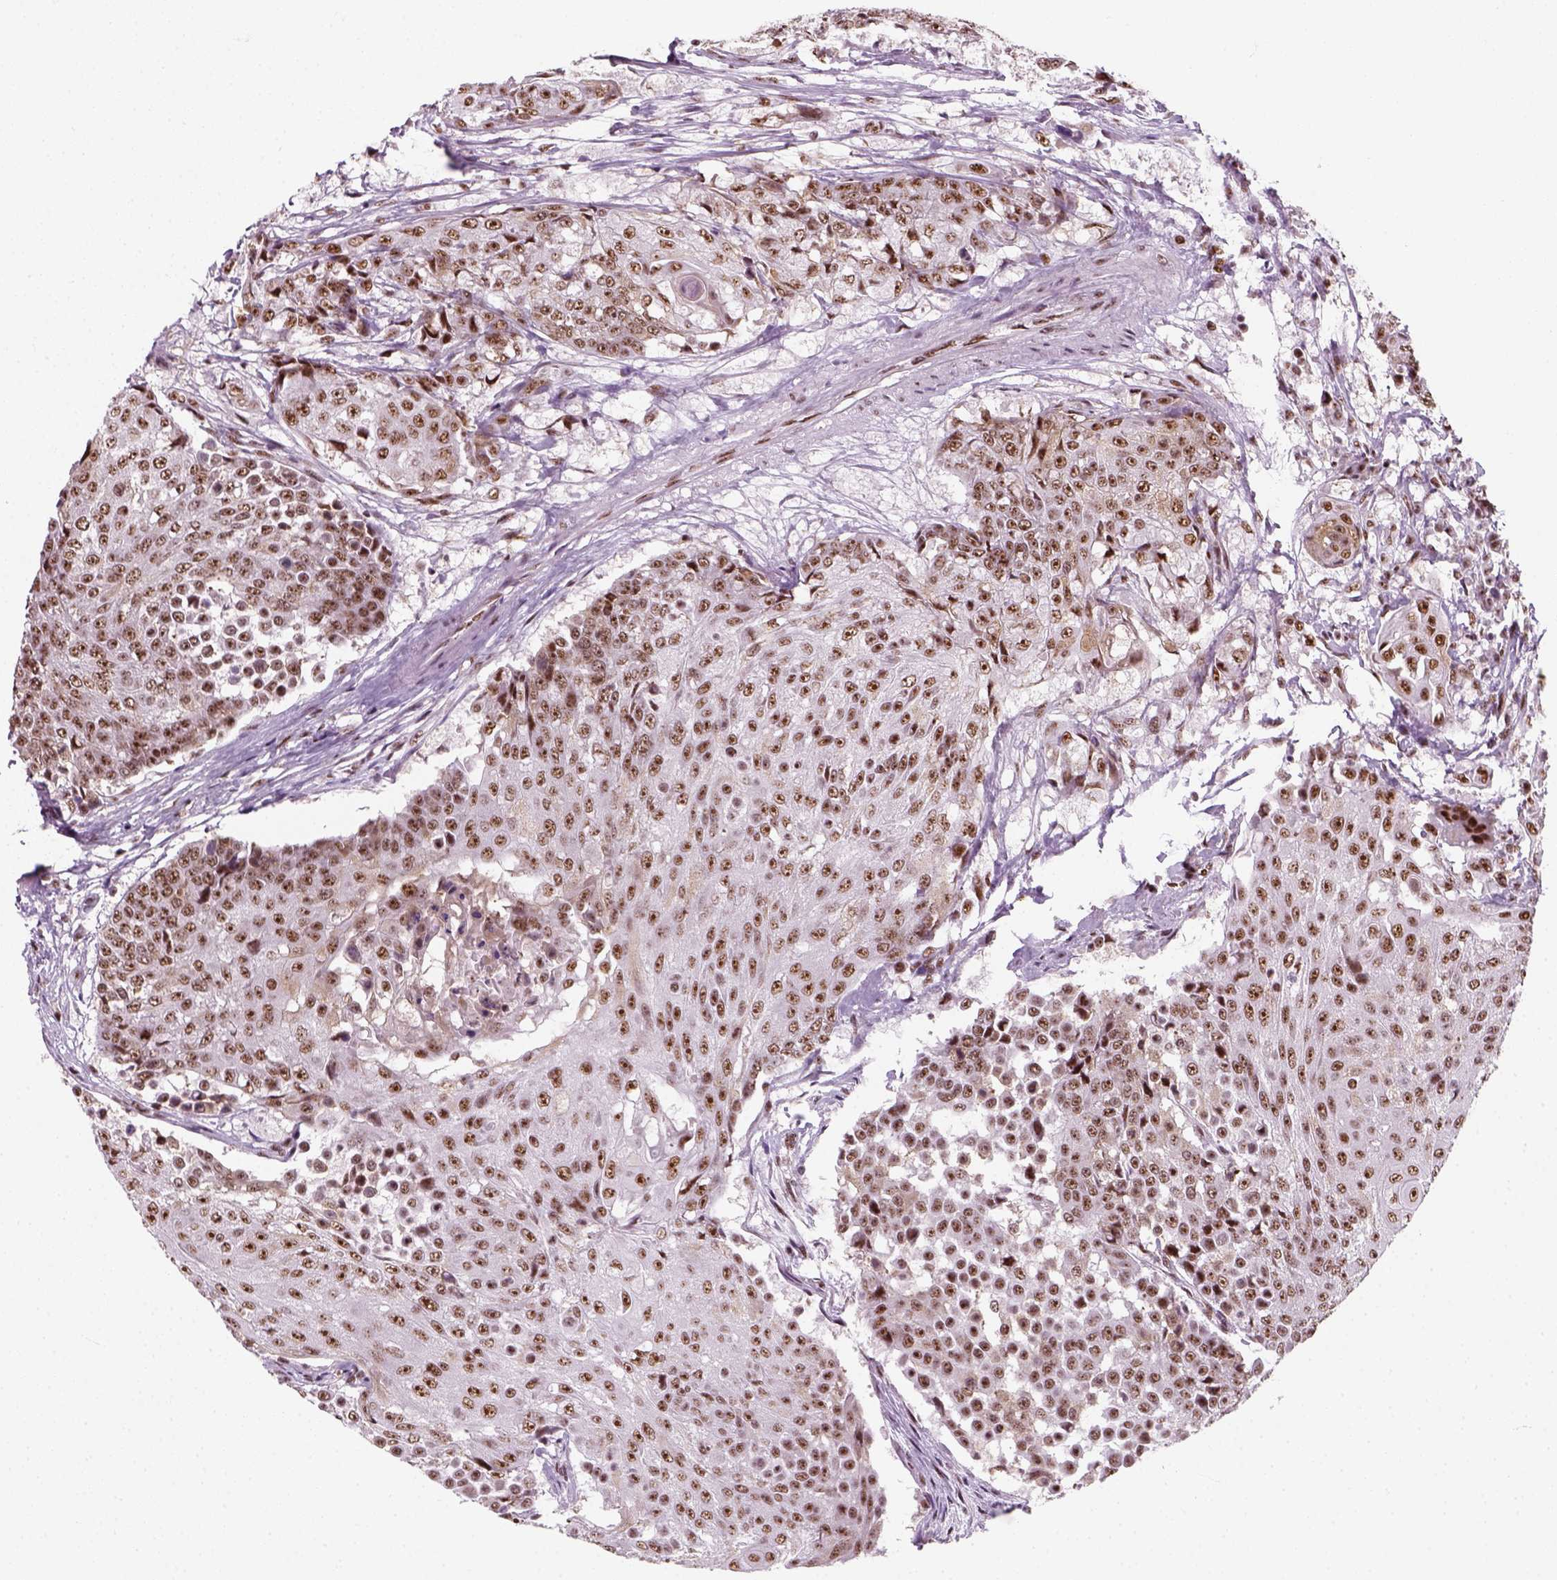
{"staining": {"intensity": "moderate", "quantity": ">75%", "location": "nuclear"}, "tissue": "urothelial cancer", "cell_type": "Tumor cells", "image_type": "cancer", "snomed": [{"axis": "morphology", "description": "Urothelial carcinoma, High grade"}, {"axis": "topography", "description": "Urinary bladder"}], "caption": "A brown stain shows moderate nuclear expression of a protein in human urothelial cancer tumor cells. Nuclei are stained in blue.", "gene": "GTF2F1", "patient": {"sex": "female", "age": 63}}